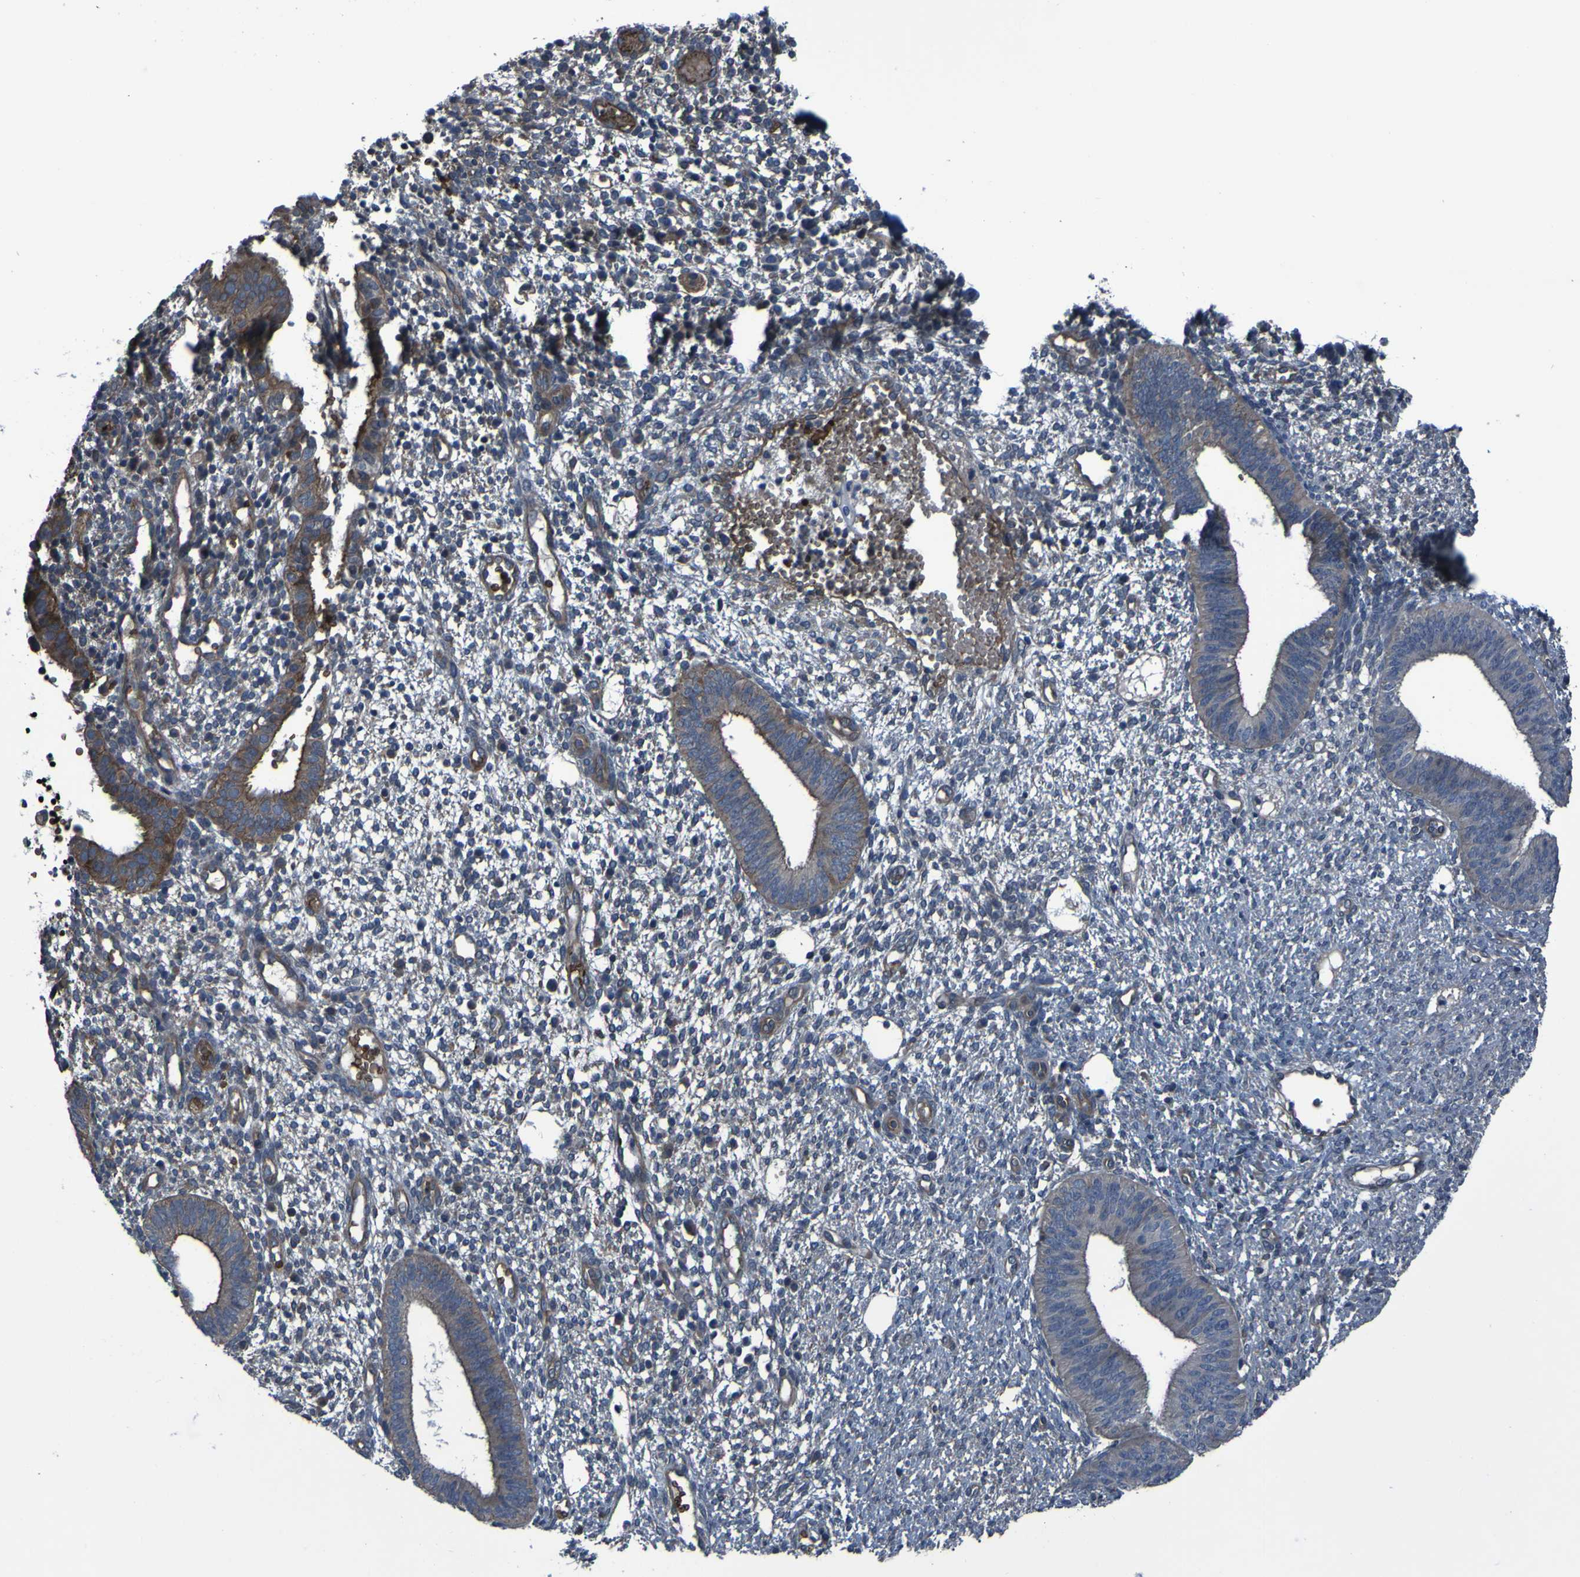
{"staining": {"intensity": "negative", "quantity": "none", "location": "none"}, "tissue": "endometrium", "cell_type": "Cells in endometrial stroma", "image_type": "normal", "snomed": [{"axis": "morphology", "description": "Normal tissue, NOS"}, {"axis": "topography", "description": "Endometrium"}], "caption": "Cells in endometrial stroma show no significant protein positivity in normal endometrium. (DAB (3,3'-diaminobenzidine) IHC visualized using brightfield microscopy, high magnification).", "gene": "GRAMD1A", "patient": {"sex": "female", "age": 35}}